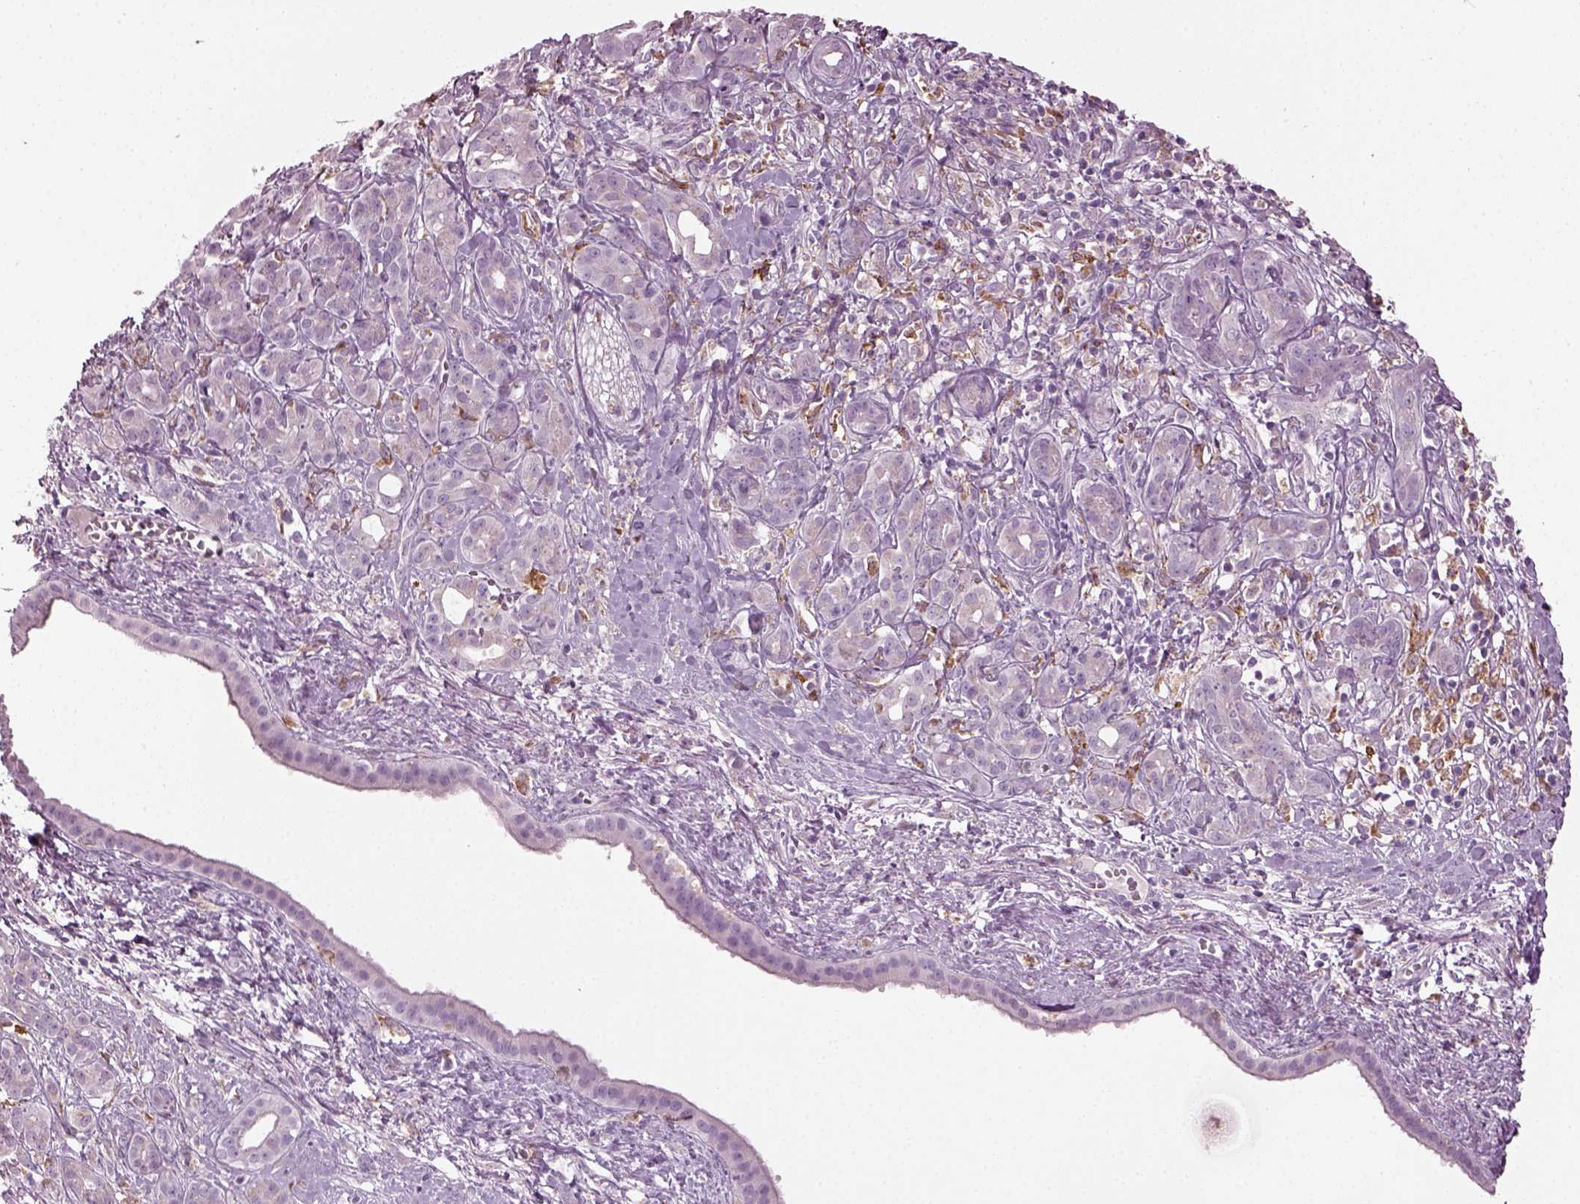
{"staining": {"intensity": "negative", "quantity": "none", "location": "none"}, "tissue": "pancreatic cancer", "cell_type": "Tumor cells", "image_type": "cancer", "snomed": [{"axis": "morphology", "description": "Adenocarcinoma, NOS"}, {"axis": "topography", "description": "Pancreas"}], "caption": "There is no significant expression in tumor cells of pancreatic cancer (adenocarcinoma). The staining was performed using DAB to visualize the protein expression in brown, while the nuclei were stained in blue with hematoxylin (Magnification: 20x).", "gene": "TMEM231", "patient": {"sex": "male", "age": 61}}